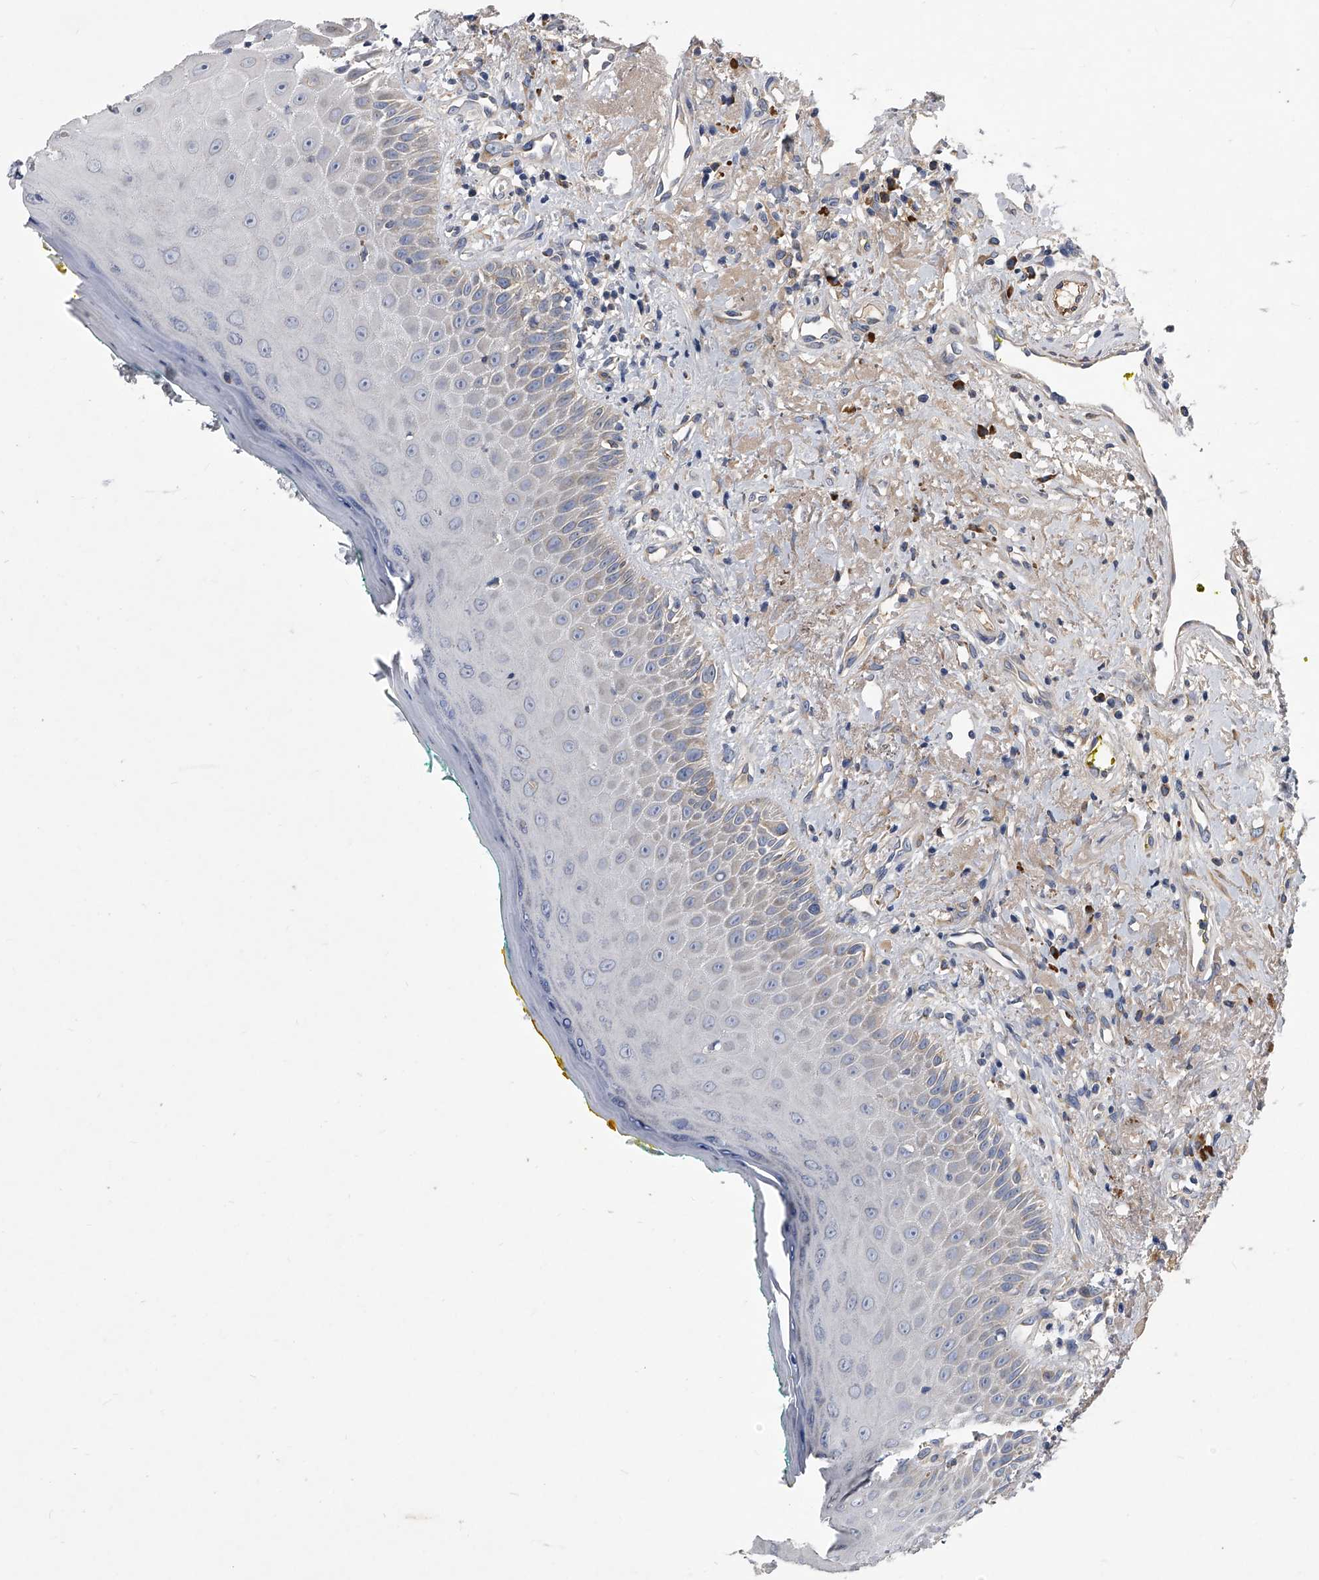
{"staining": {"intensity": "weak", "quantity": "25%-75%", "location": "cytoplasmic/membranous"}, "tissue": "oral mucosa", "cell_type": "Squamous epithelial cells", "image_type": "normal", "snomed": [{"axis": "morphology", "description": "Normal tissue, NOS"}, {"axis": "topography", "description": "Oral tissue"}], "caption": "Normal oral mucosa exhibits weak cytoplasmic/membranous positivity in approximately 25%-75% of squamous epithelial cells.", "gene": "CCR4", "patient": {"sex": "female", "age": 70}}